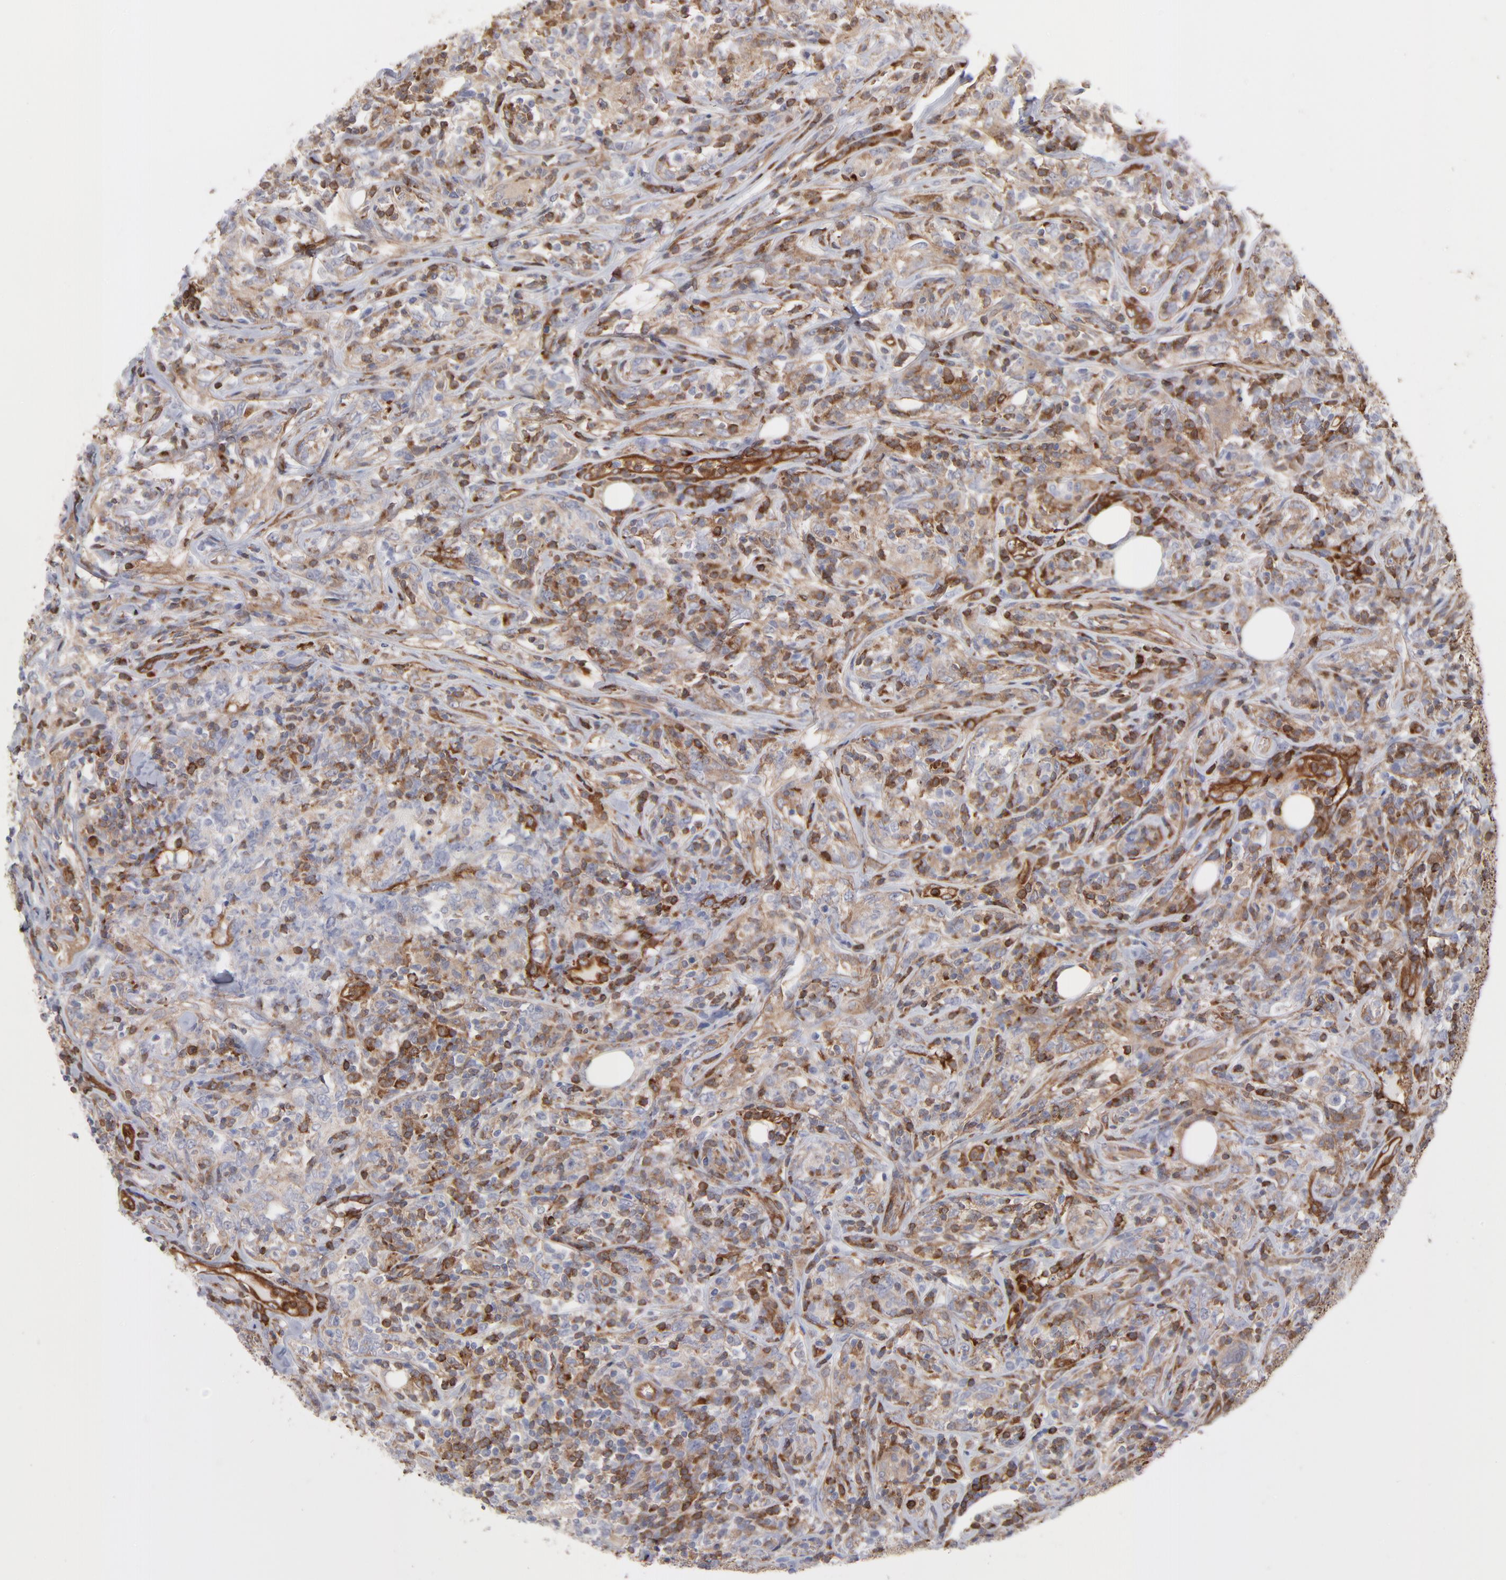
{"staining": {"intensity": "moderate", "quantity": "25%-75%", "location": "cytoplasmic/membranous"}, "tissue": "lymphoma", "cell_type": "Tumor cells", "image_type": "cancer", "snomed": [{"axis": "morphology", "description": "Malignant lymphoma, non-Hodgkin's type, High grade"}, {"axis": "topography", "description": "Lymph node"}], "caption": "Moderate cytoplasmic/membranous positivity is seen in approximately 25%-75% of tumor cells in malignant lymphoma, non-Hodgkin's type (high-grade).", "gene": "PXN", "patient": {"sex": "female", "age": 84}}